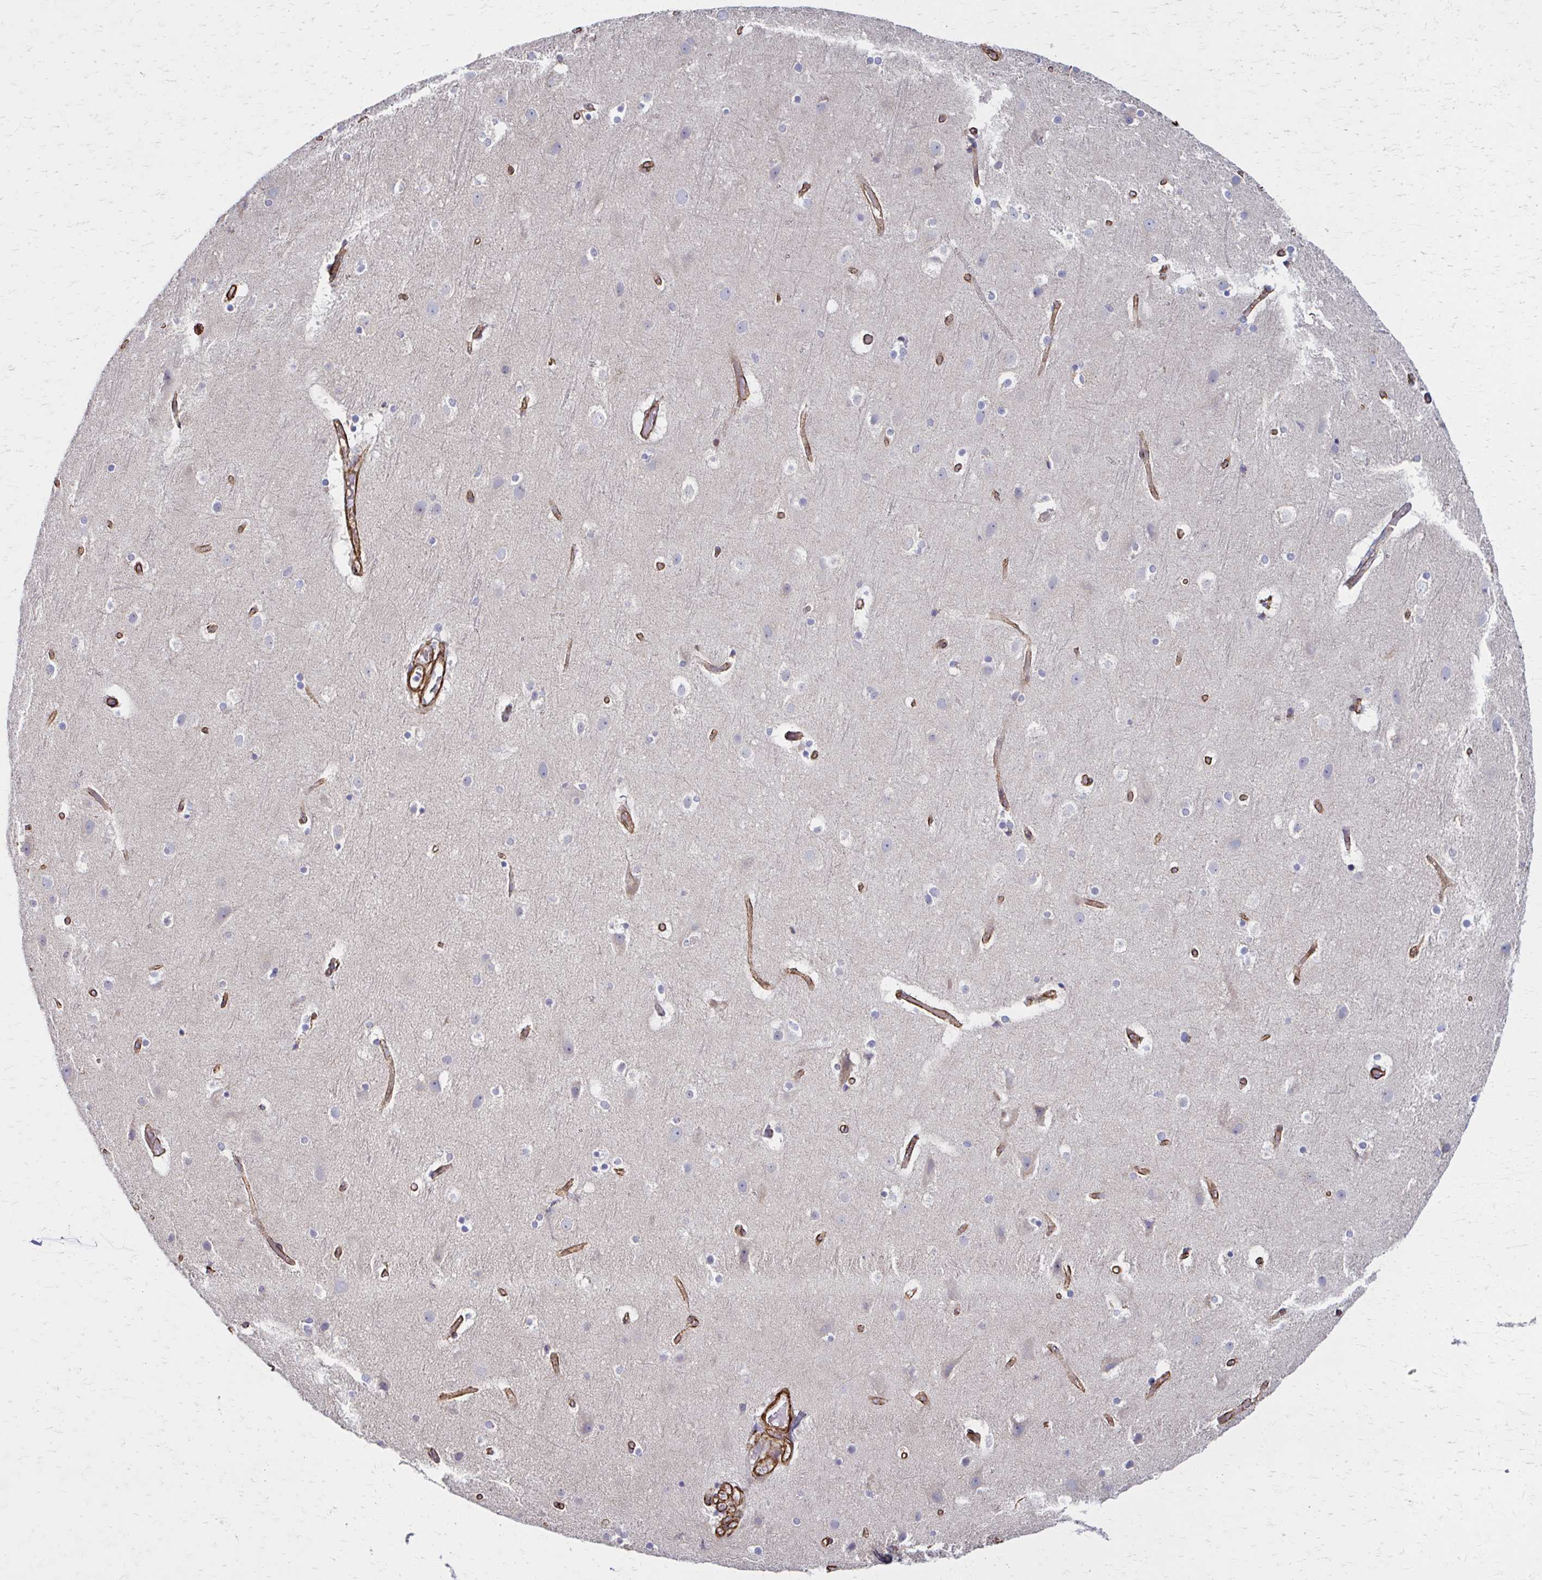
{"staining": {"intensity": "strong", "quantity": ">75%", "location": "cytoplasmic/membranous"}, "tissue": "cerebral cortex", "cell_type": "Endothelial cells", "image_type": "normal", "snomed": [{"axis": "morphology", "description": "Normal tissue, NOS"}, {"axis": "topography", "description": "Cerebral cortex"}], "caption": "This histopathology image demonstrates benign cerebral cortex stained with immunohistochemistry (IHC) to label a protein in brown. The cytoplasmic/membranous of endothelial cells show strong positivity for the protein. Nuclei are counter-stained blue.", "gene": "TIMMDC1", "patient": {"sex": "female", "age": 52}}